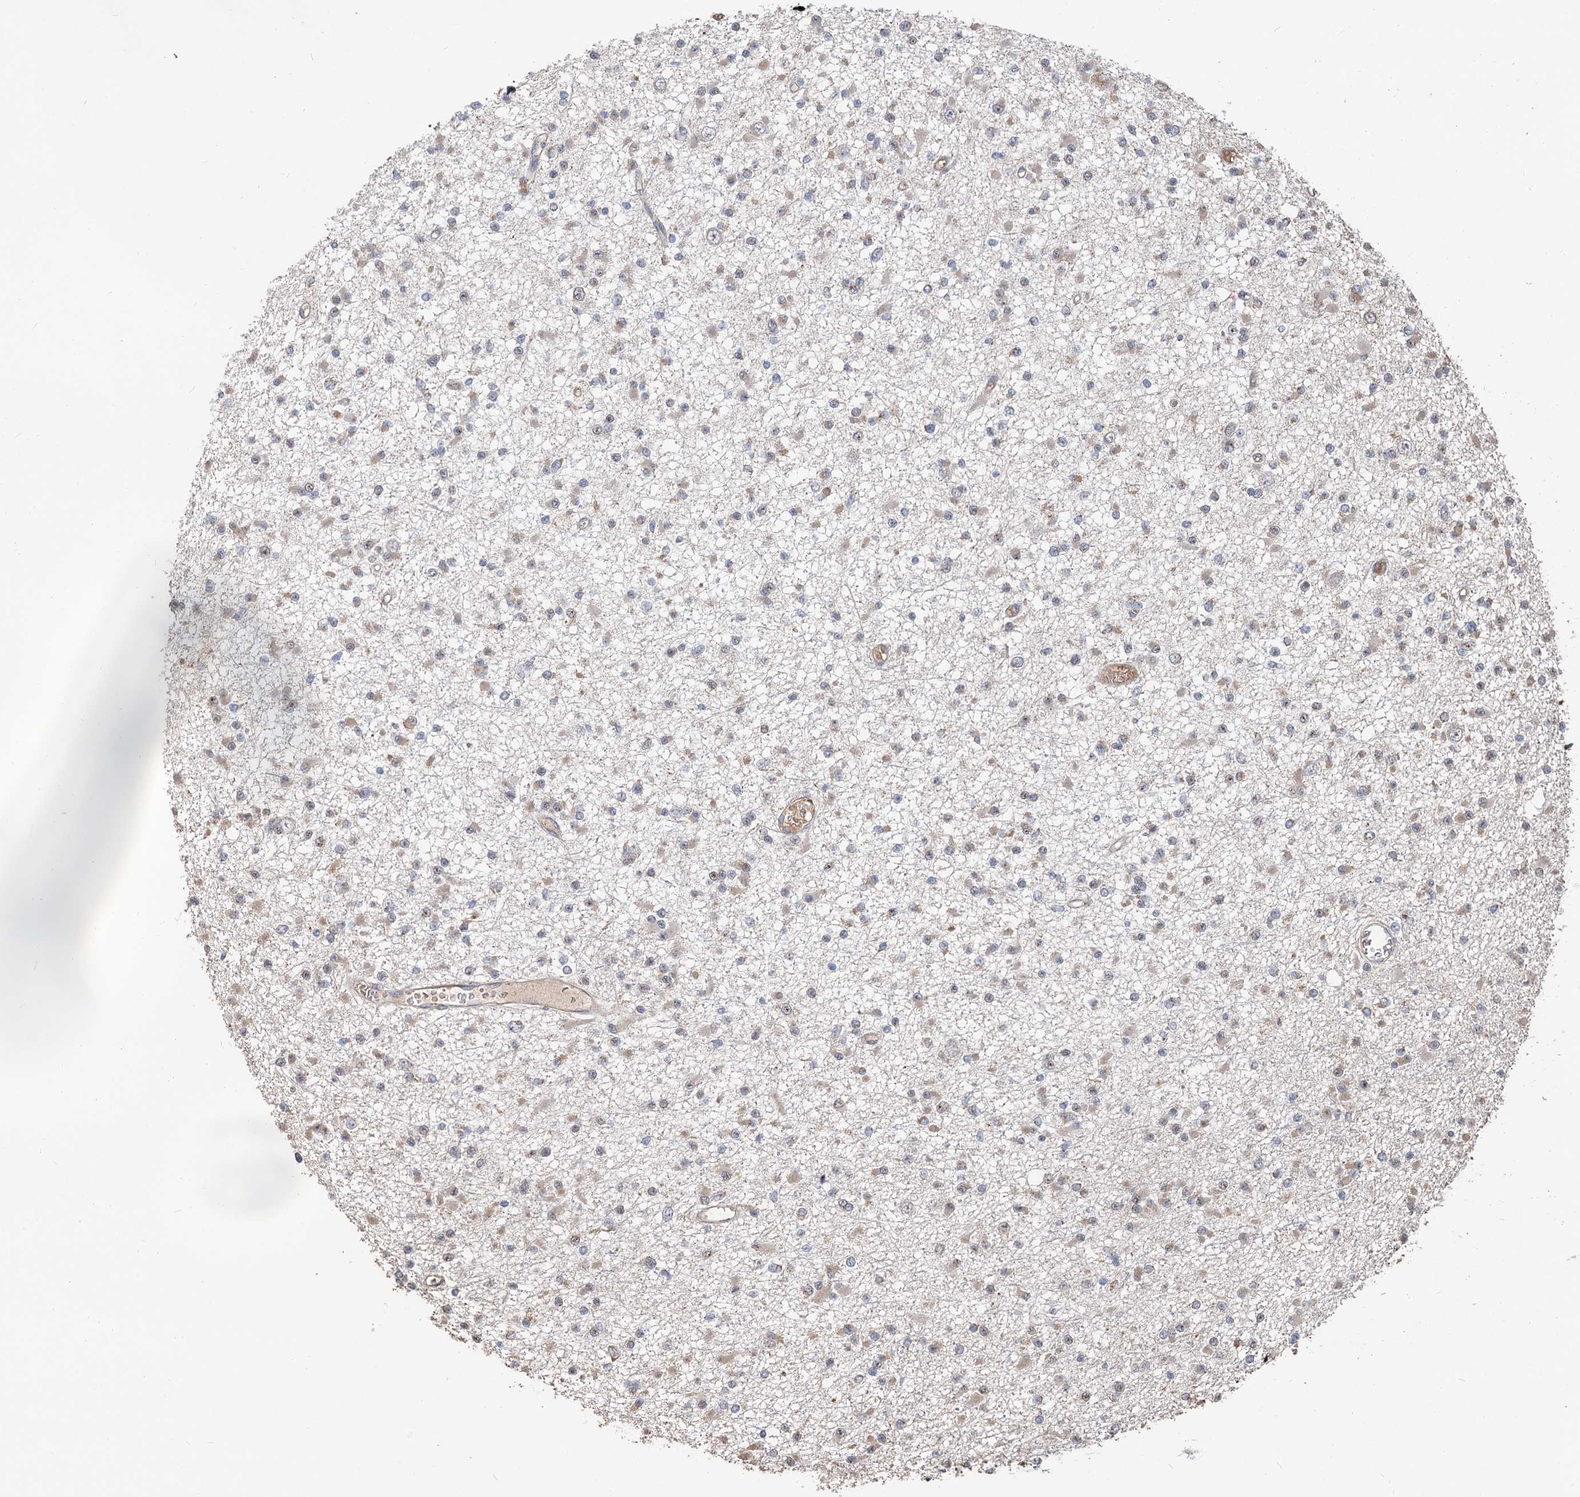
{"staining": {"intensity": "weak", "quantity": "<25%", "location": "cytoplasmic/membranous,nuclear"}, "tissue": "glioma", "cell_type": "Tumor cells", "image_type": "cancer", "snomed": [{"axis": "morphology", "description": "Glioma, malignant, Low grade"}, {"axis": "topography", "description": "Brain"}], "caption": "Immunohistochemistry histopathology image of neoplastic tissue: glioma stained with DAB (3,3'-diaminobenzidine) reveals no significant protein positivity in tumor cells.", "gene": "DEXI", "patient": {"sex": "female", "age": 22}}